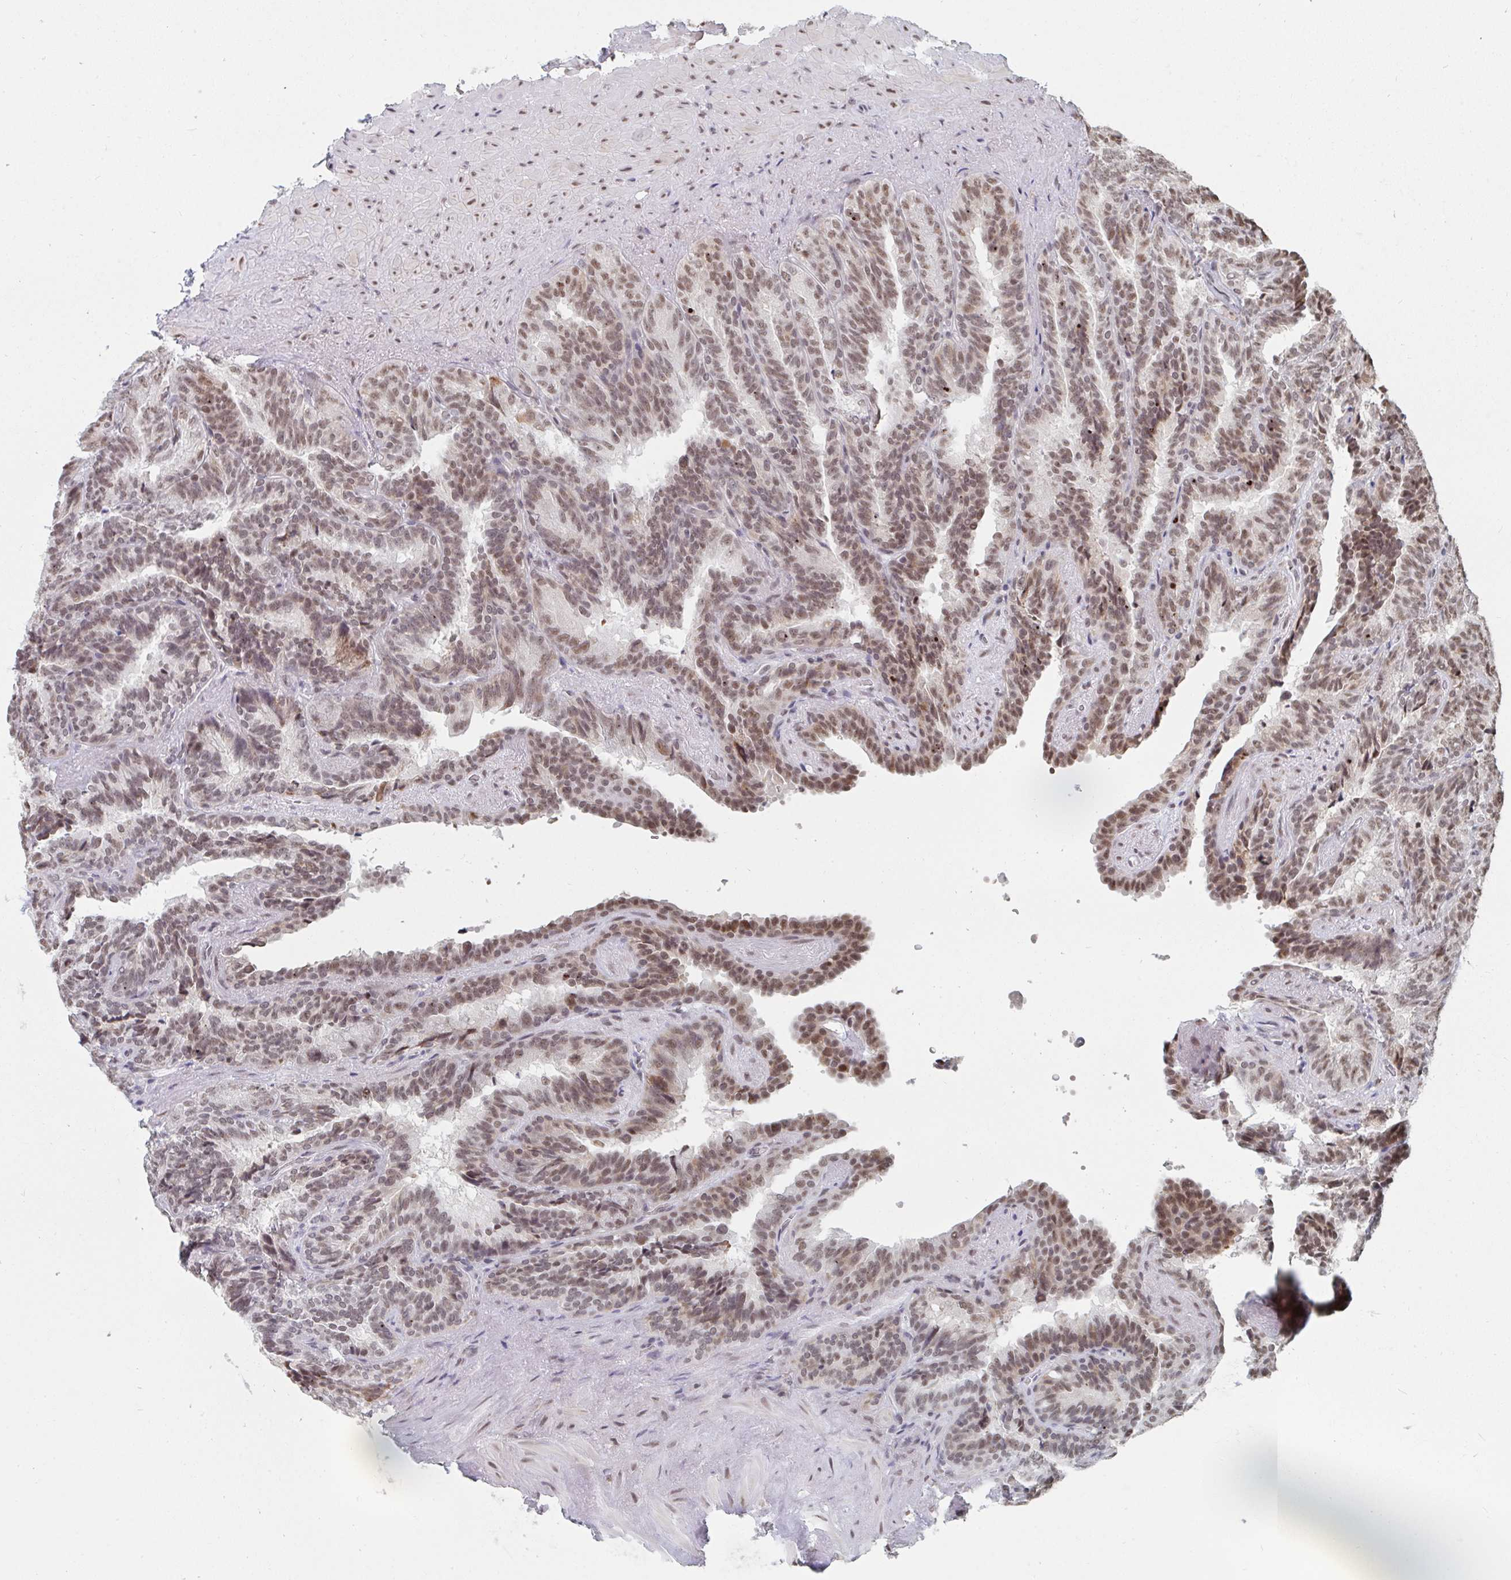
{"staining": {"intensity": "moderate", "quantity": ">75%", "location": "nuclear"}, "tissue": "seminal vesicle", "cell_type": "Glandular cells", "image_type": "normal", "snomed": [{"axis": "morphology", "description": "Normal tissue, NOS"}, {"axis": "topography", "description": "Seminal veicle"}], "caption": "Moderate nuclear expression for a protein is appreciated in approximately >75% of glandular cells of benign seminal vesicle using immunohistochemistry (IHC).", "gene": "MBNL1", "patient": {"sex": "male", "age": 60}}